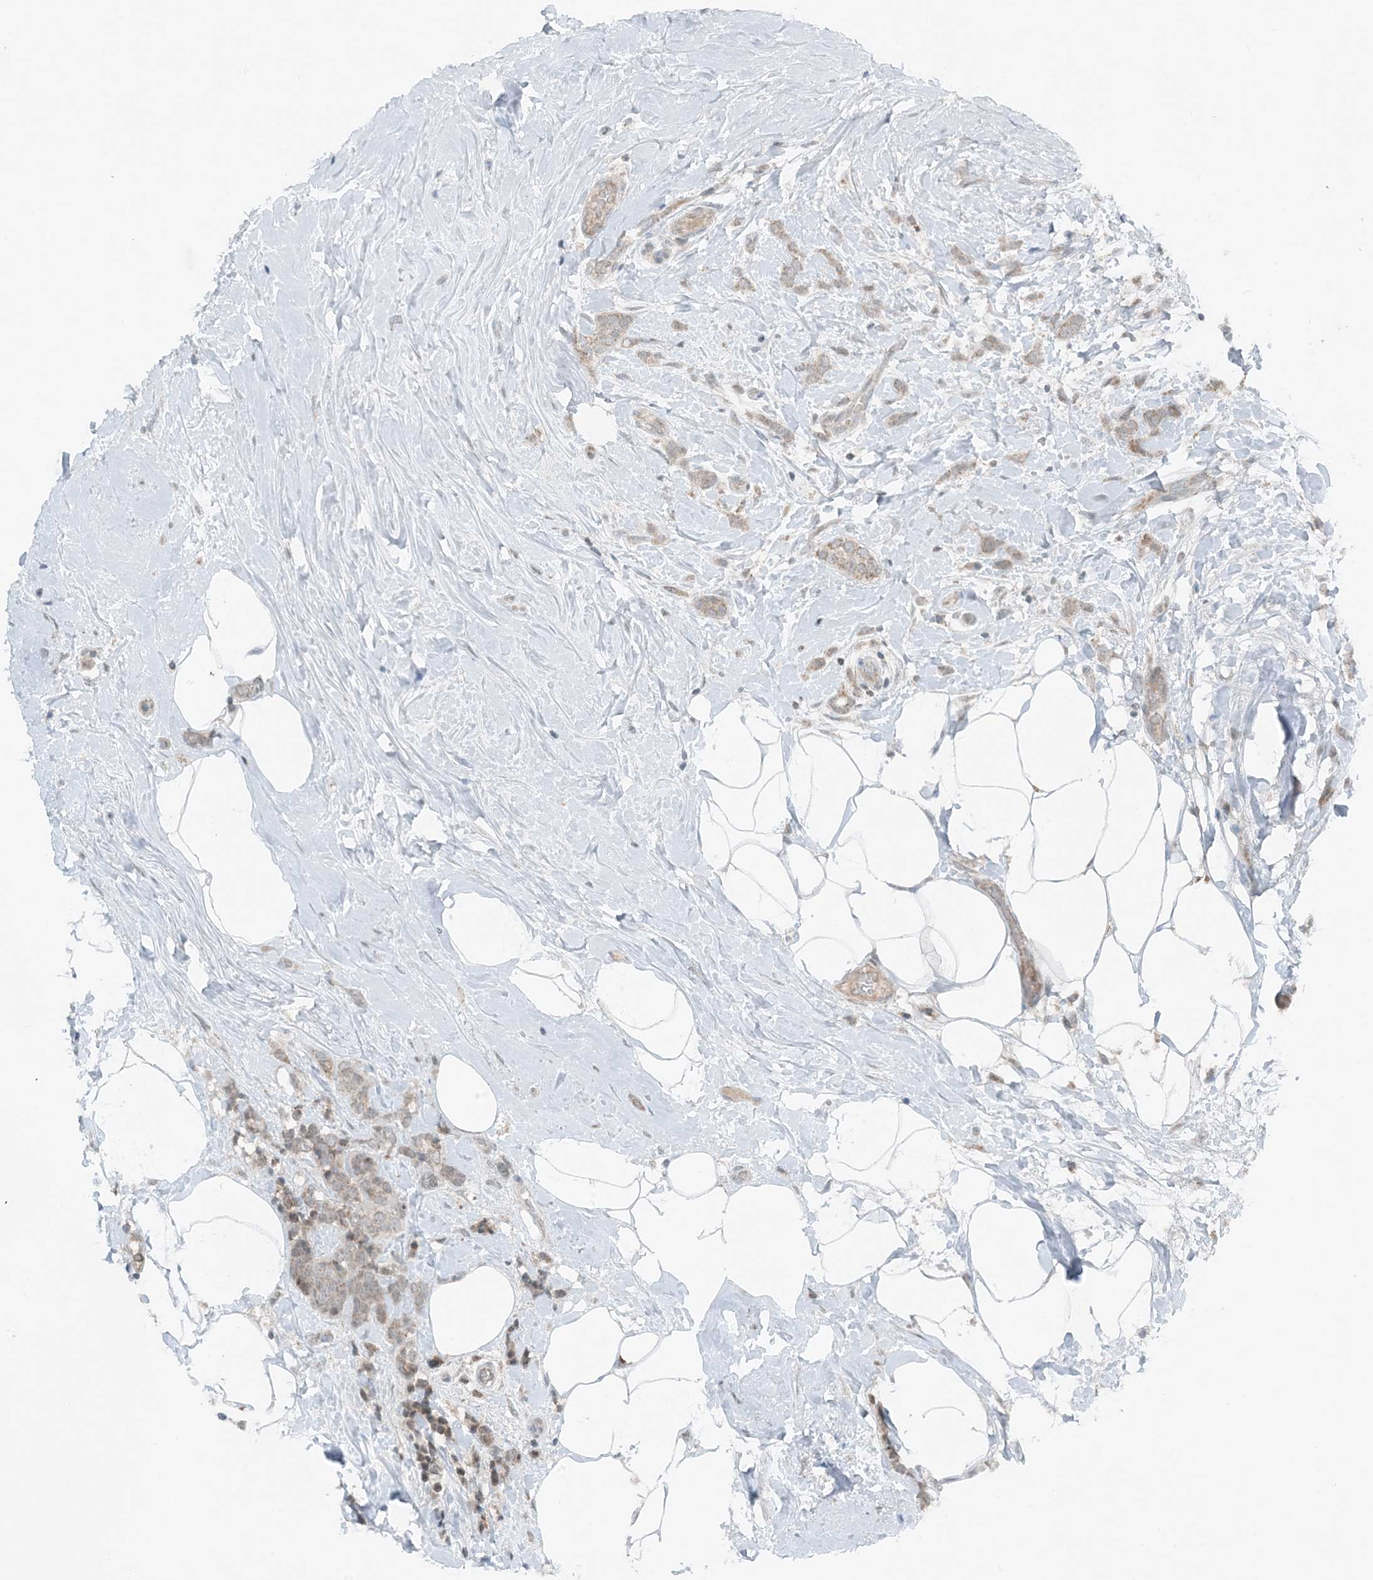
{"staining": {"intensity": "weak", "quantity": ">75%", "location": "cytoplasmic/membranous"}, "tissue": "breast cancer", "cell_type": "Tumor cells", "image_type": "cancer", "snomed": [{"axis": "morphology", "description": "Lobular carcinoma, in situ"}, {"axis": "morphology", "description": "Lobular carcinoma"}, {"axis": "topography", "description": "Breast"}], "caption": "Immunohistochemistry histopathology image of neoplastic tissue: breast cancer stained using IHC displays low levels of weak protein expression localized specifically in the cytoplasmic/membranous of tumor cells, appearing as a cytoplasmic/membranous brown color.", "gene": "MITD1", "patient": {"sex": "female", "age": 41}}